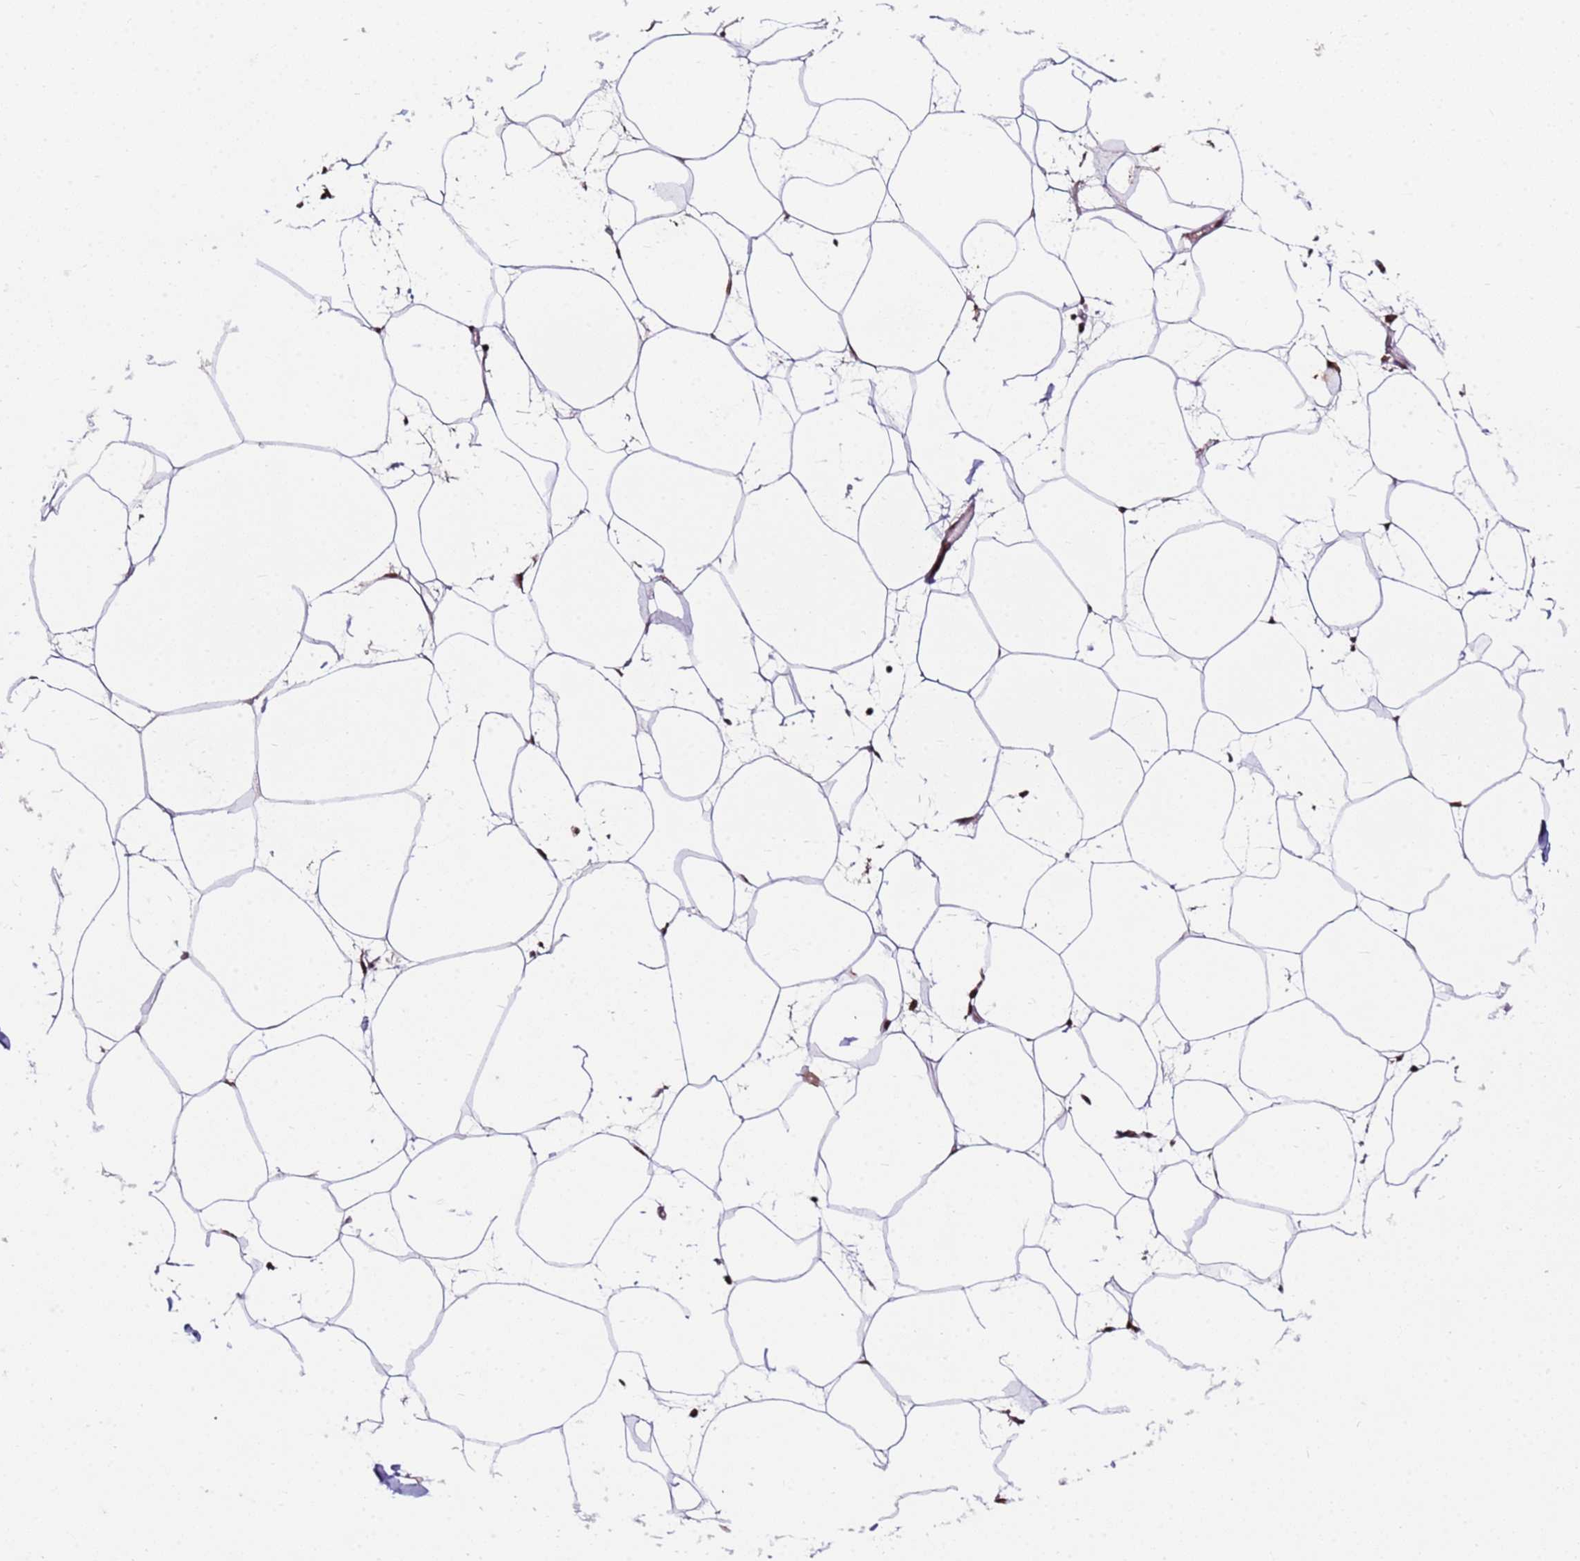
{"staining": {"intensity": "moderate", "quantity": ">75%", "location": "nuclear"}, "tissue": "adipose tissue", "cell_type": "Adipocytes", "image_type": "normal", "snomed": [{"axis": "morphology", "description": "Normal tissue, NOS"}, {"axis": "topography", "description": "Adipose tissue"}], "caption": "The micrograph shows immunohistochemical staining of unremarkable adipose tissue. There is moderate nuclear expression is appreciated in approximately >75% of adipocytes.", "gene": "ZBTB12", "patient": {"sex": "female", "age": 37}}